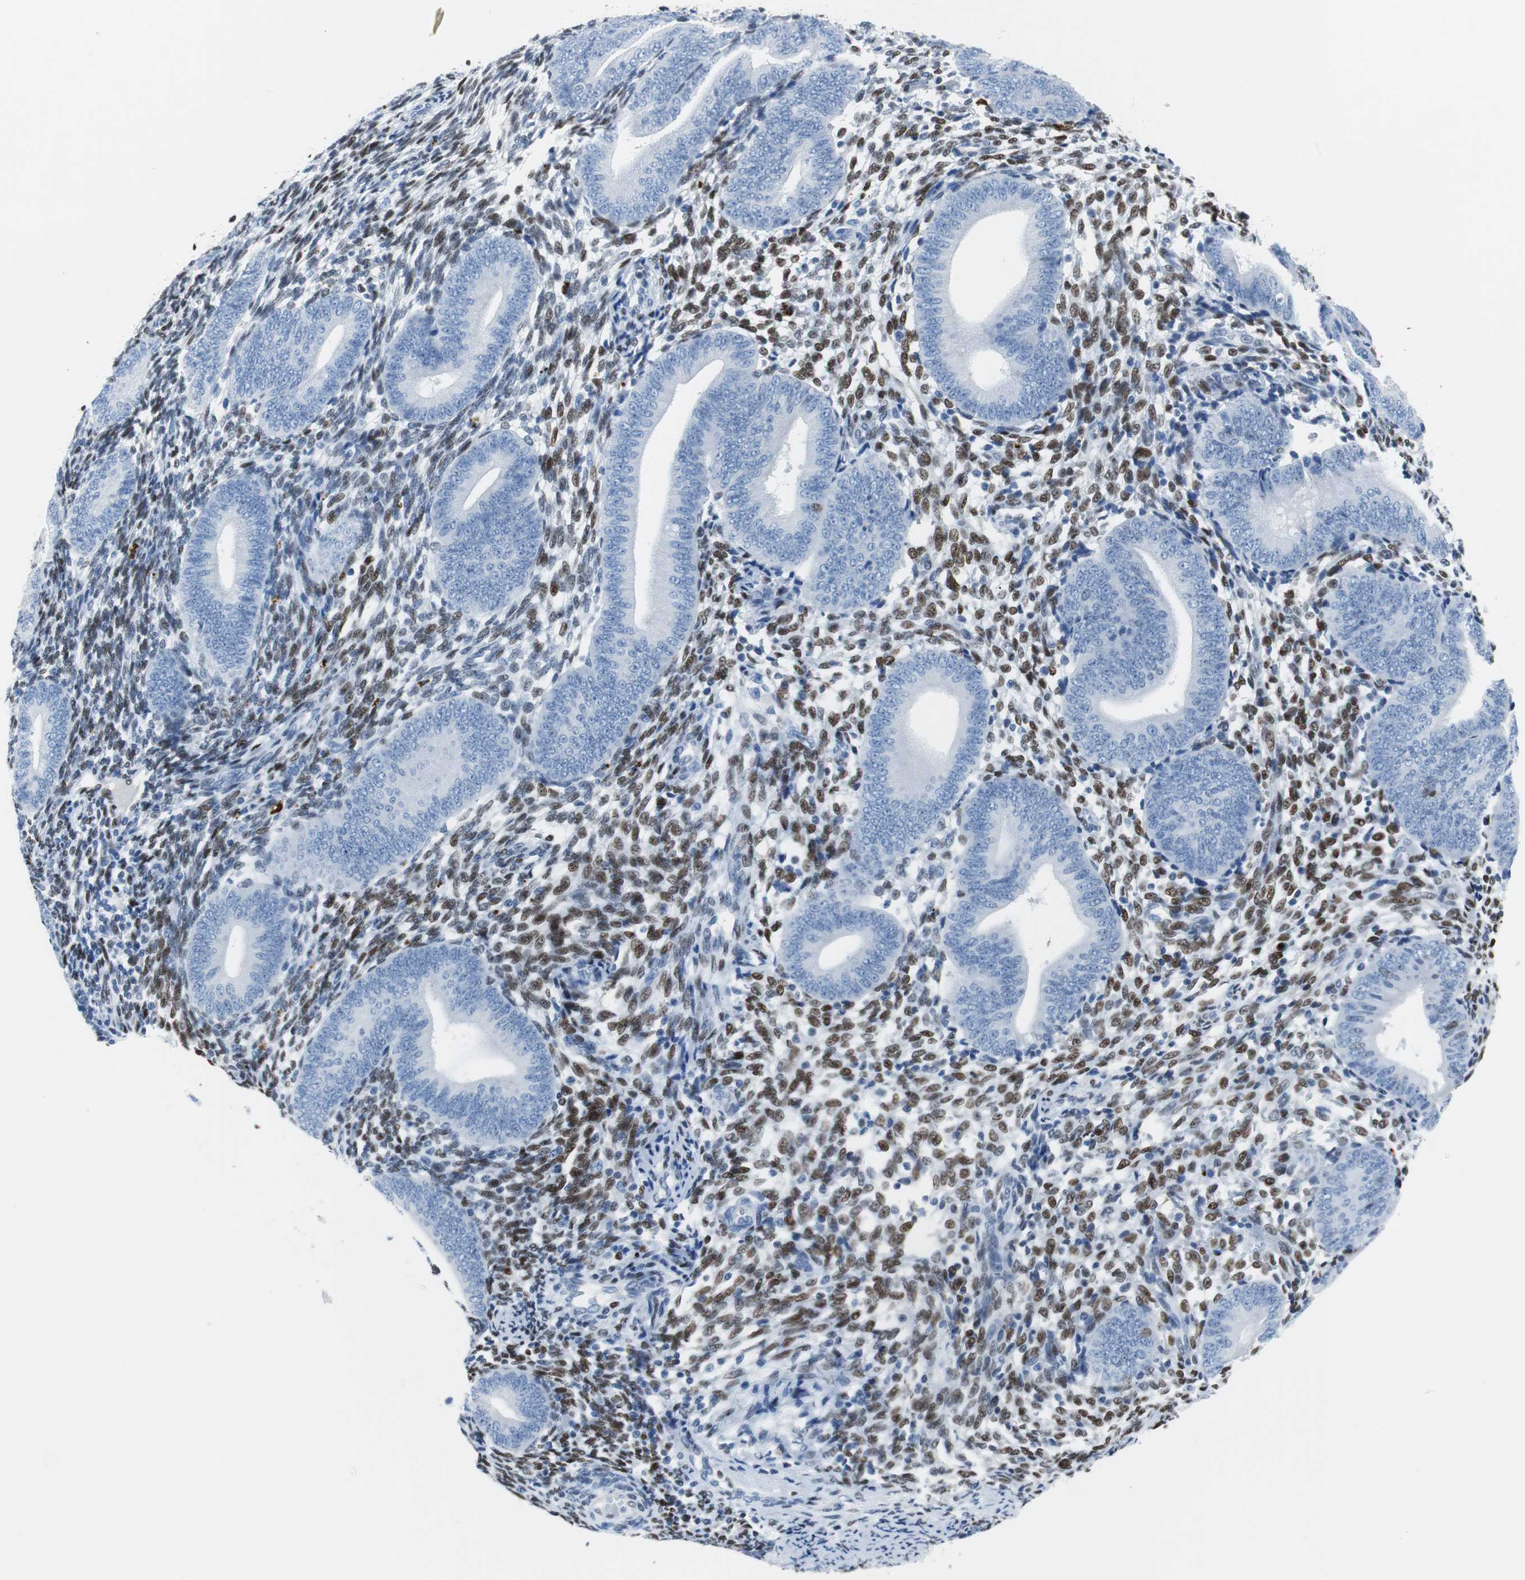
{"staining": {"intensity": "weak", "quantity": ">75%", "location": "nuclear"}, "tissue": "endometrium", "cell_type": "Cells in endometrial stroma", "image_type": "normal", "snomed": [{"axis": "morphology", "description": "Normal tissue, NOS"}, {"axis": "topography", "description": "Uterus"}, {"axis": "topography", "description": "Endometrium"}], "caption": "Endometrium stained with DAB (3,3'-diaminobenzidine) immunohistochemistry reveals low levels of weak nuclear positivity in approximately >75% of cells in endometrial stroma. Nuclei are stained in blue.", "gene": "JUN", "patient": {"sex": "female", "age": 33}}